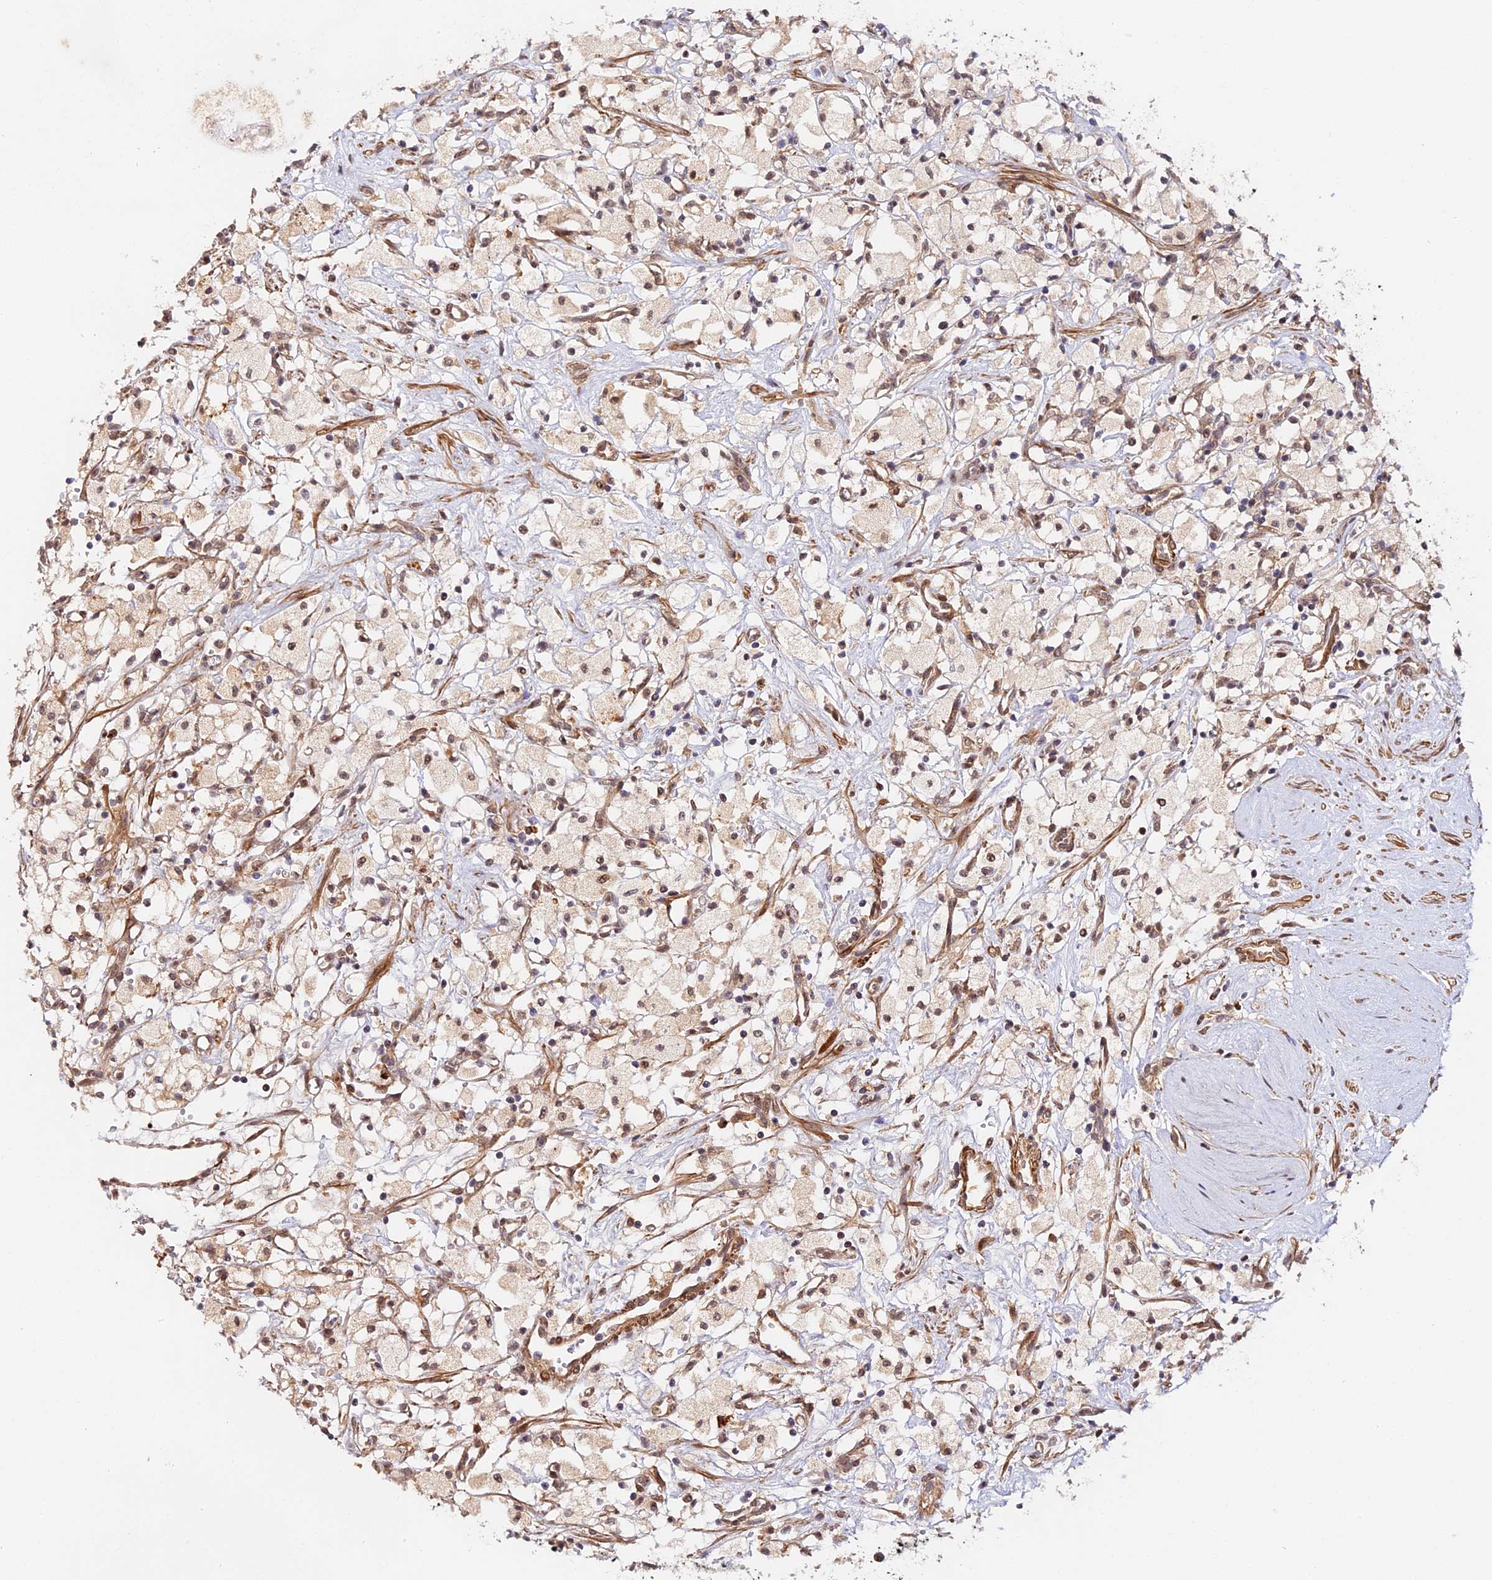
{"staining": {"intensity": "moderate", "quantity": "25%-75%", "location": "nuclear"}, "tissue": "renal cancer", "cell_type": "Tumor cells", "image_type": "cancer", "snomed": [{"axis": "morphology", "description": "Adenocarcinoma, NOS"}, {"axis": "topography", "description": "Kidney"}], "caption": "Protein staining demonstrates moderate nuclear staining in approximately 25%-75% of tumor cells in renal cancer.", "gene": "IMPACT", "patient": {"sex": "male", "age": 59}}